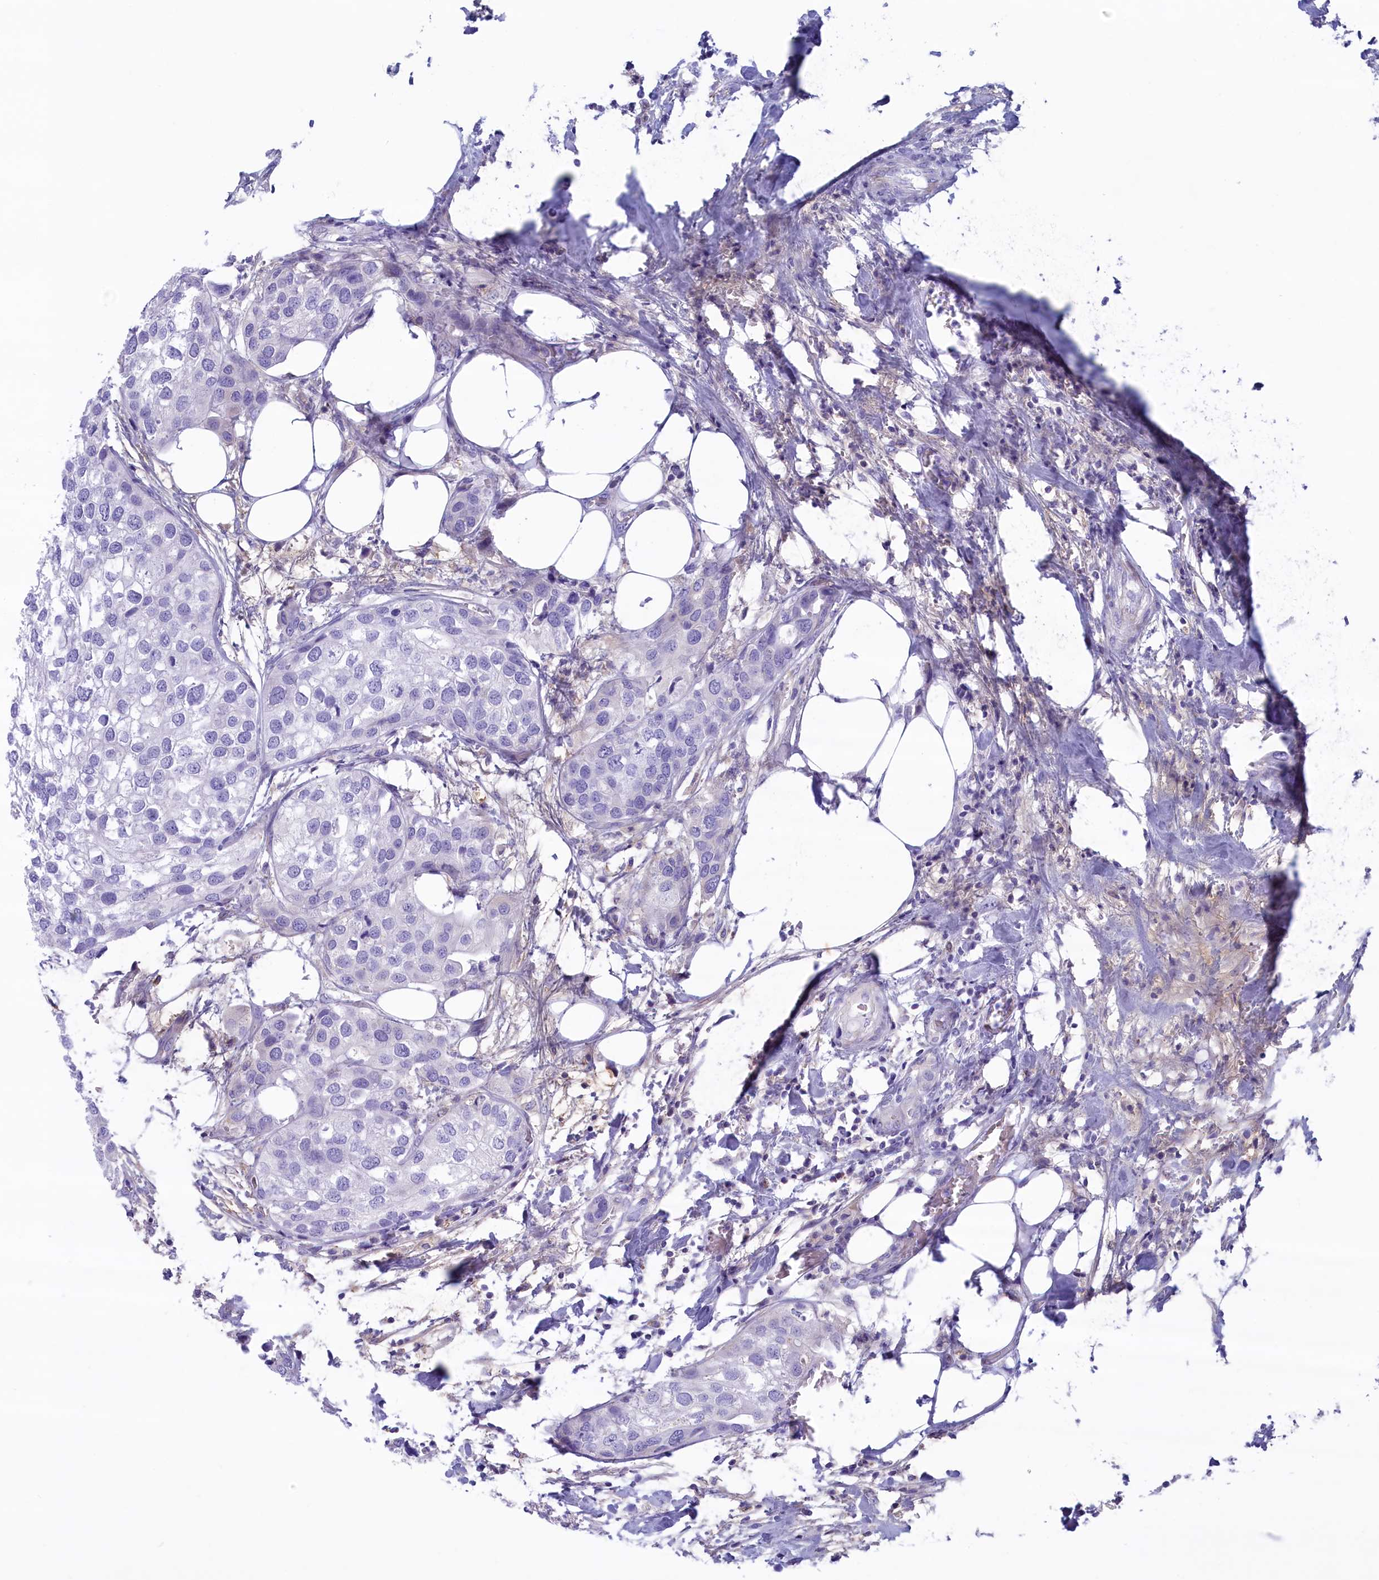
{"staining": {"intensity": "negative", "quantity": "none", "location": "none"}, "tissue": "urothelial cancer", "cell_type": "Tumor cells", "image_type": "cancer", "snomed": [{"axis": "morphology", "description": "Urothelial carcinoma, High grade"}, {"axis": "topography", "description": "Urinary bladder"}], "caption": "Protein analysis of high-grade urothelial carcinoma demonstrates no significant expression in tumor cells.", "gene": "MPV17L2", "patient": {"sex": "male", "age": 64}}